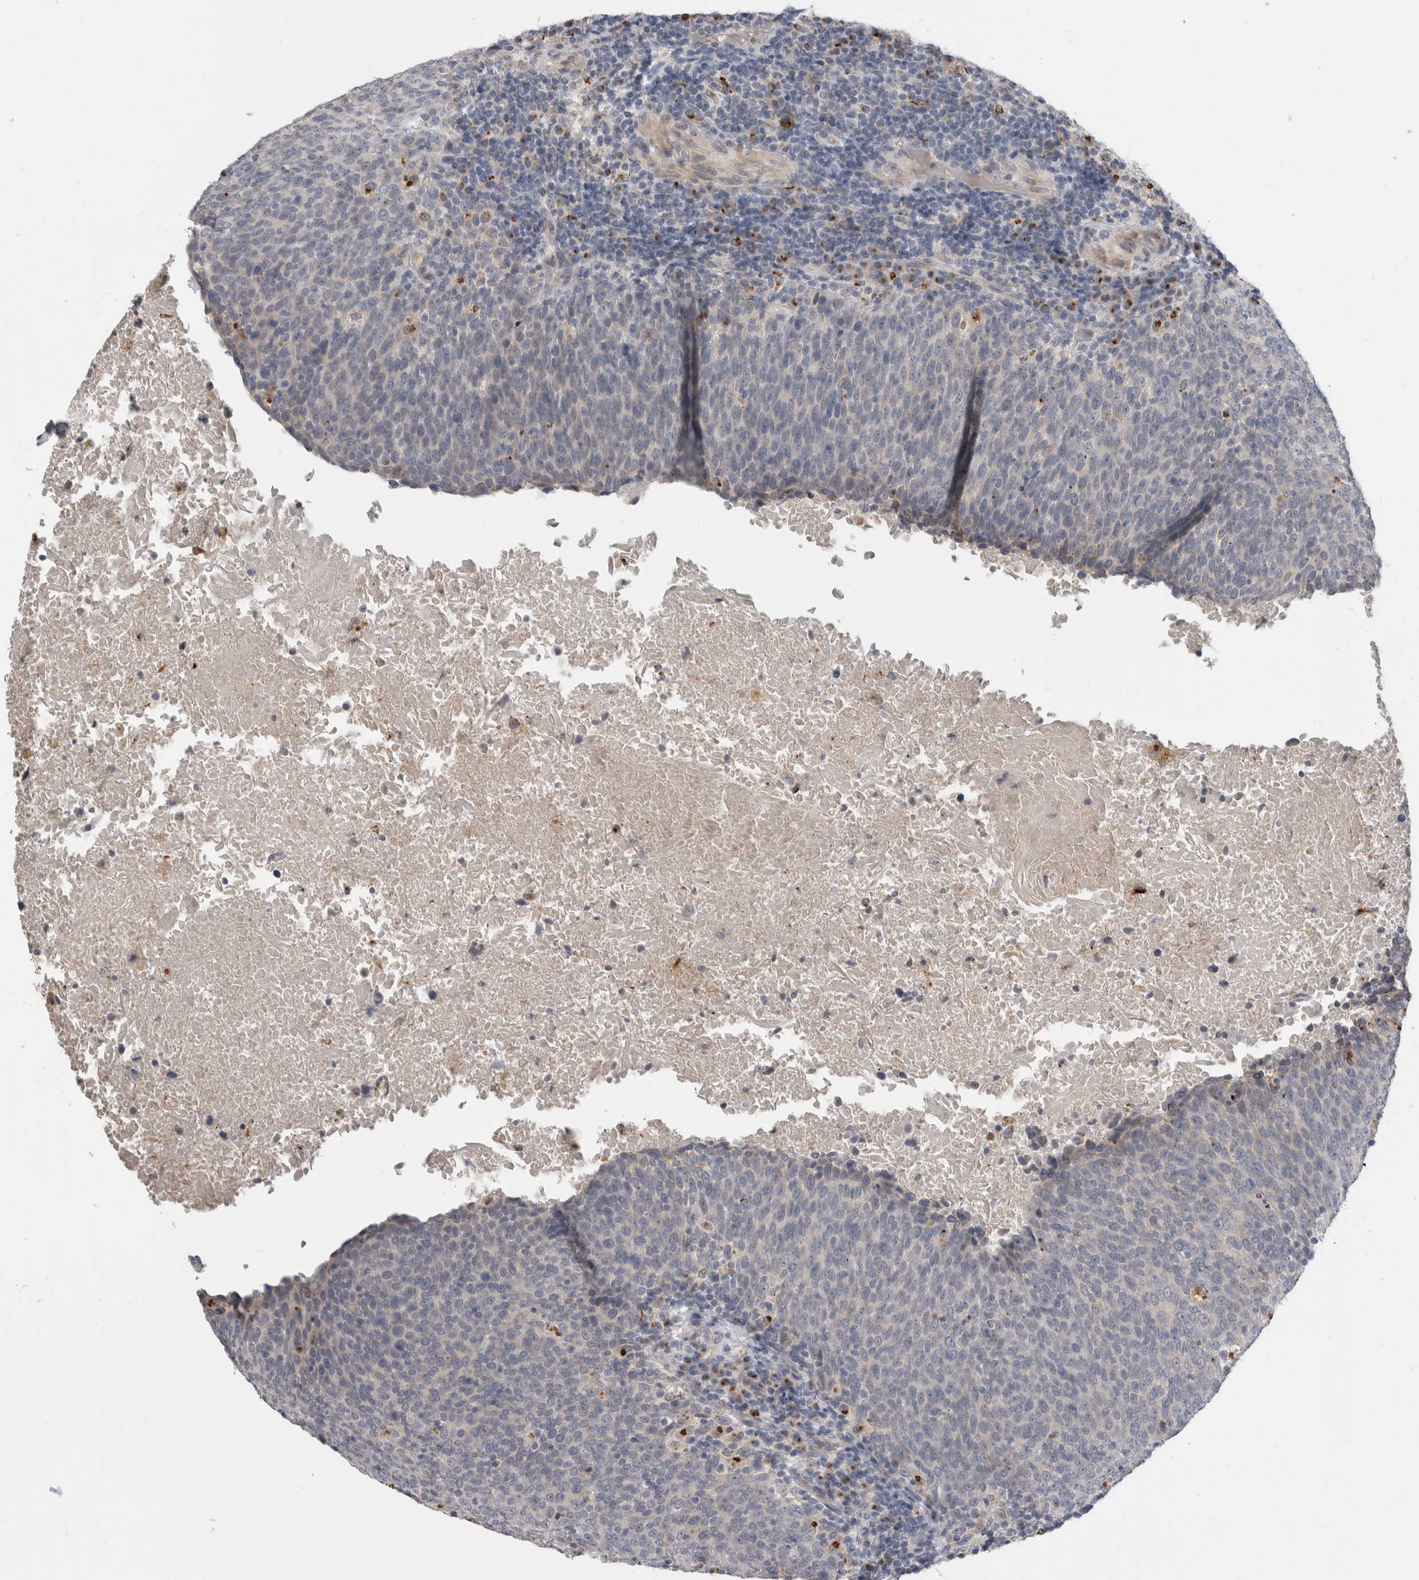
{"staining": {"intensity": "strong", "quantity": "<25%", "location": "cytoplasmic/membranous"}, "tissue": "head and neck cancer", "cell_type": "Tumor cells", "image_type": "cancer", "snomed": [{"axis": "morphology", "description": "Squamous cell carcinoma, NOS"}, {"axis": "morphology", "description": "Squamous cell carcinoma, metastatic, NOS"}, {"axis": "topography", "description": "Lymph node"}, {"axis": "topography", "description": "Head-Neck"}], "caption": "Protein expression analysis of human head and neck squamous cell carcinoma reveals strong cytoplasmic/membranous staining in about <25% of tumor cells.", "gene": "MGAT1", "patient": {"sex": "male", "age": 62}}